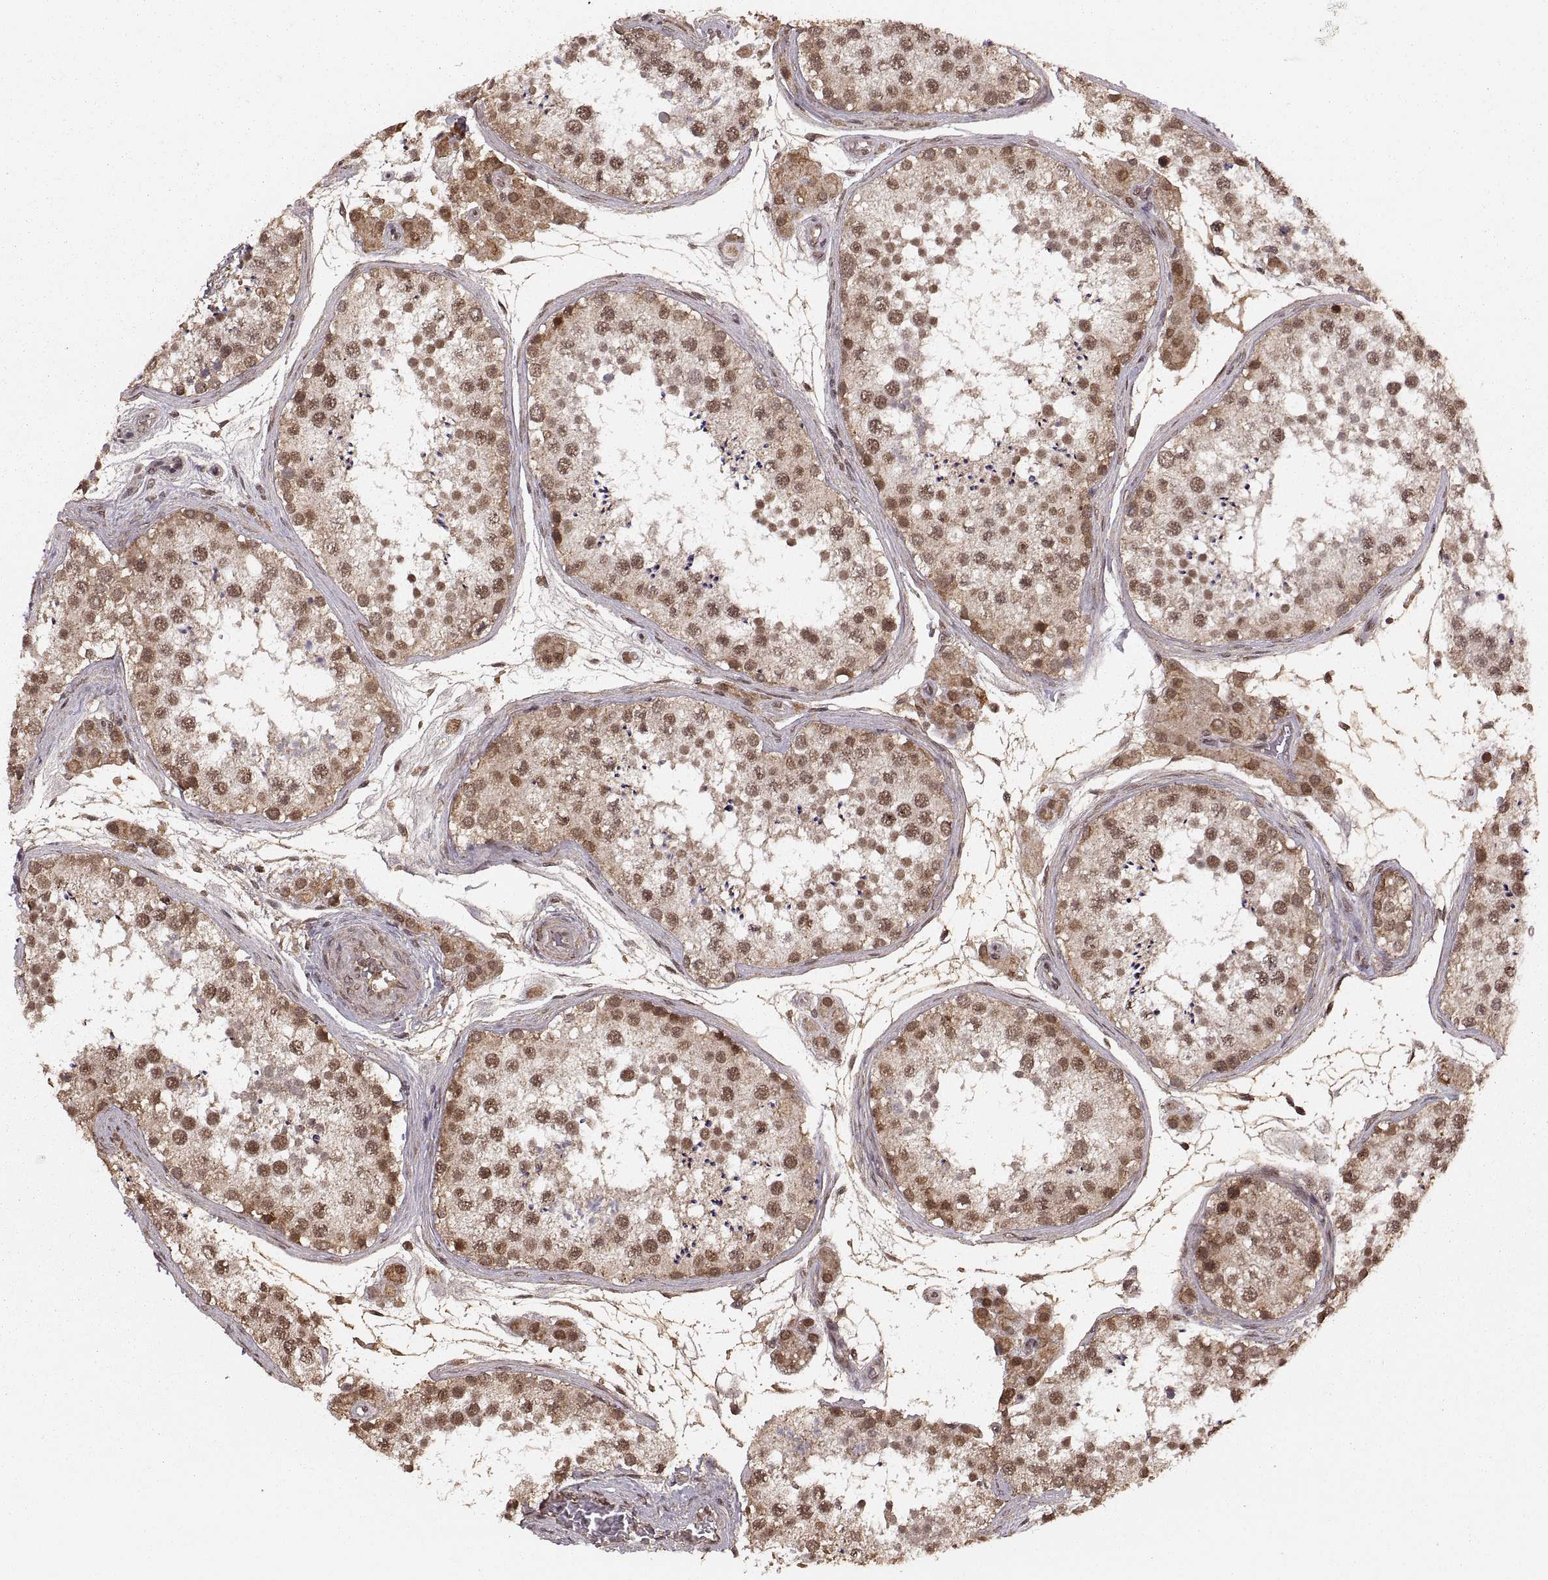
{"staining": {"intensity": "moderate", "quantity": ">75%", "location": "cytoplasmic/membranous,nuclear"}, "tissue": "testis", "cell_type": "Cells in seminiferous ducts", "image_type": "normal", "snomed": [{"axis": "morphology", "description": "Normal tissue, NOS"}, {"axis": "topography", "description": "Testis"}], "caption": "A photomicrograph showing moderate cytoplasmic/membranous,nuclear positivity in about >75% of cells in seminiferous ducts in normal testis, as visualized by brown immunohistochemical staining.", "gene": "RFT1", "patient": {"sex": "male", "age": 41}}